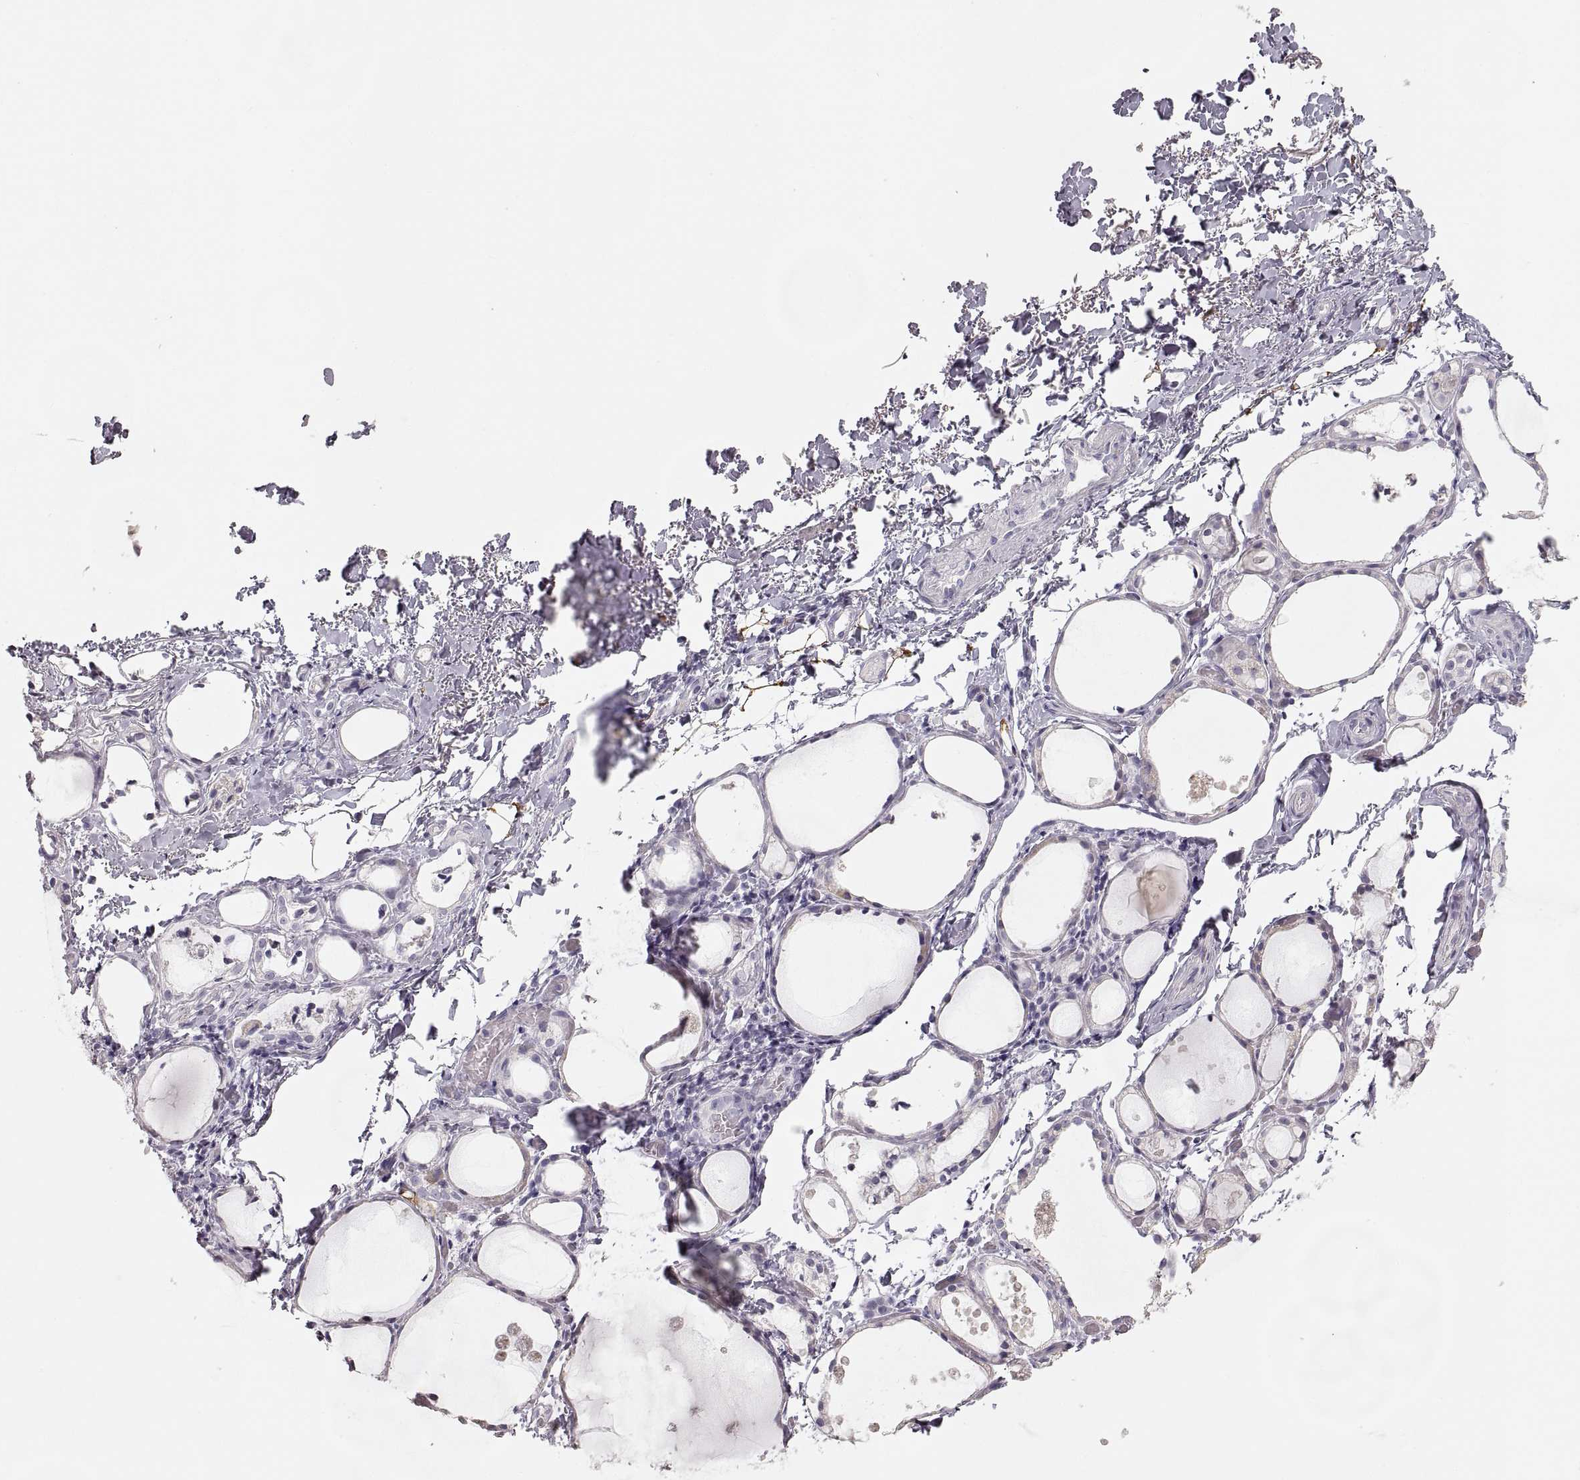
{"staining": {"intensity": "negative", "quantity": "none", "location": "none"}, "tissue": "thyroid gland", "cell_type": "Glandular cells", "image_type": "normal", "snomed": [{"axis": "morphology", "description": "Normal tissue, NOS"}, {"axis": "topography", "description": "Thyroid gland"}], "caption": "Immunohistochemistry of unremarkable thyroid gland exhibits no positivity in glandular cells.", "gene": "ZP3", "patient": {"sex": "male", "age": 68}}